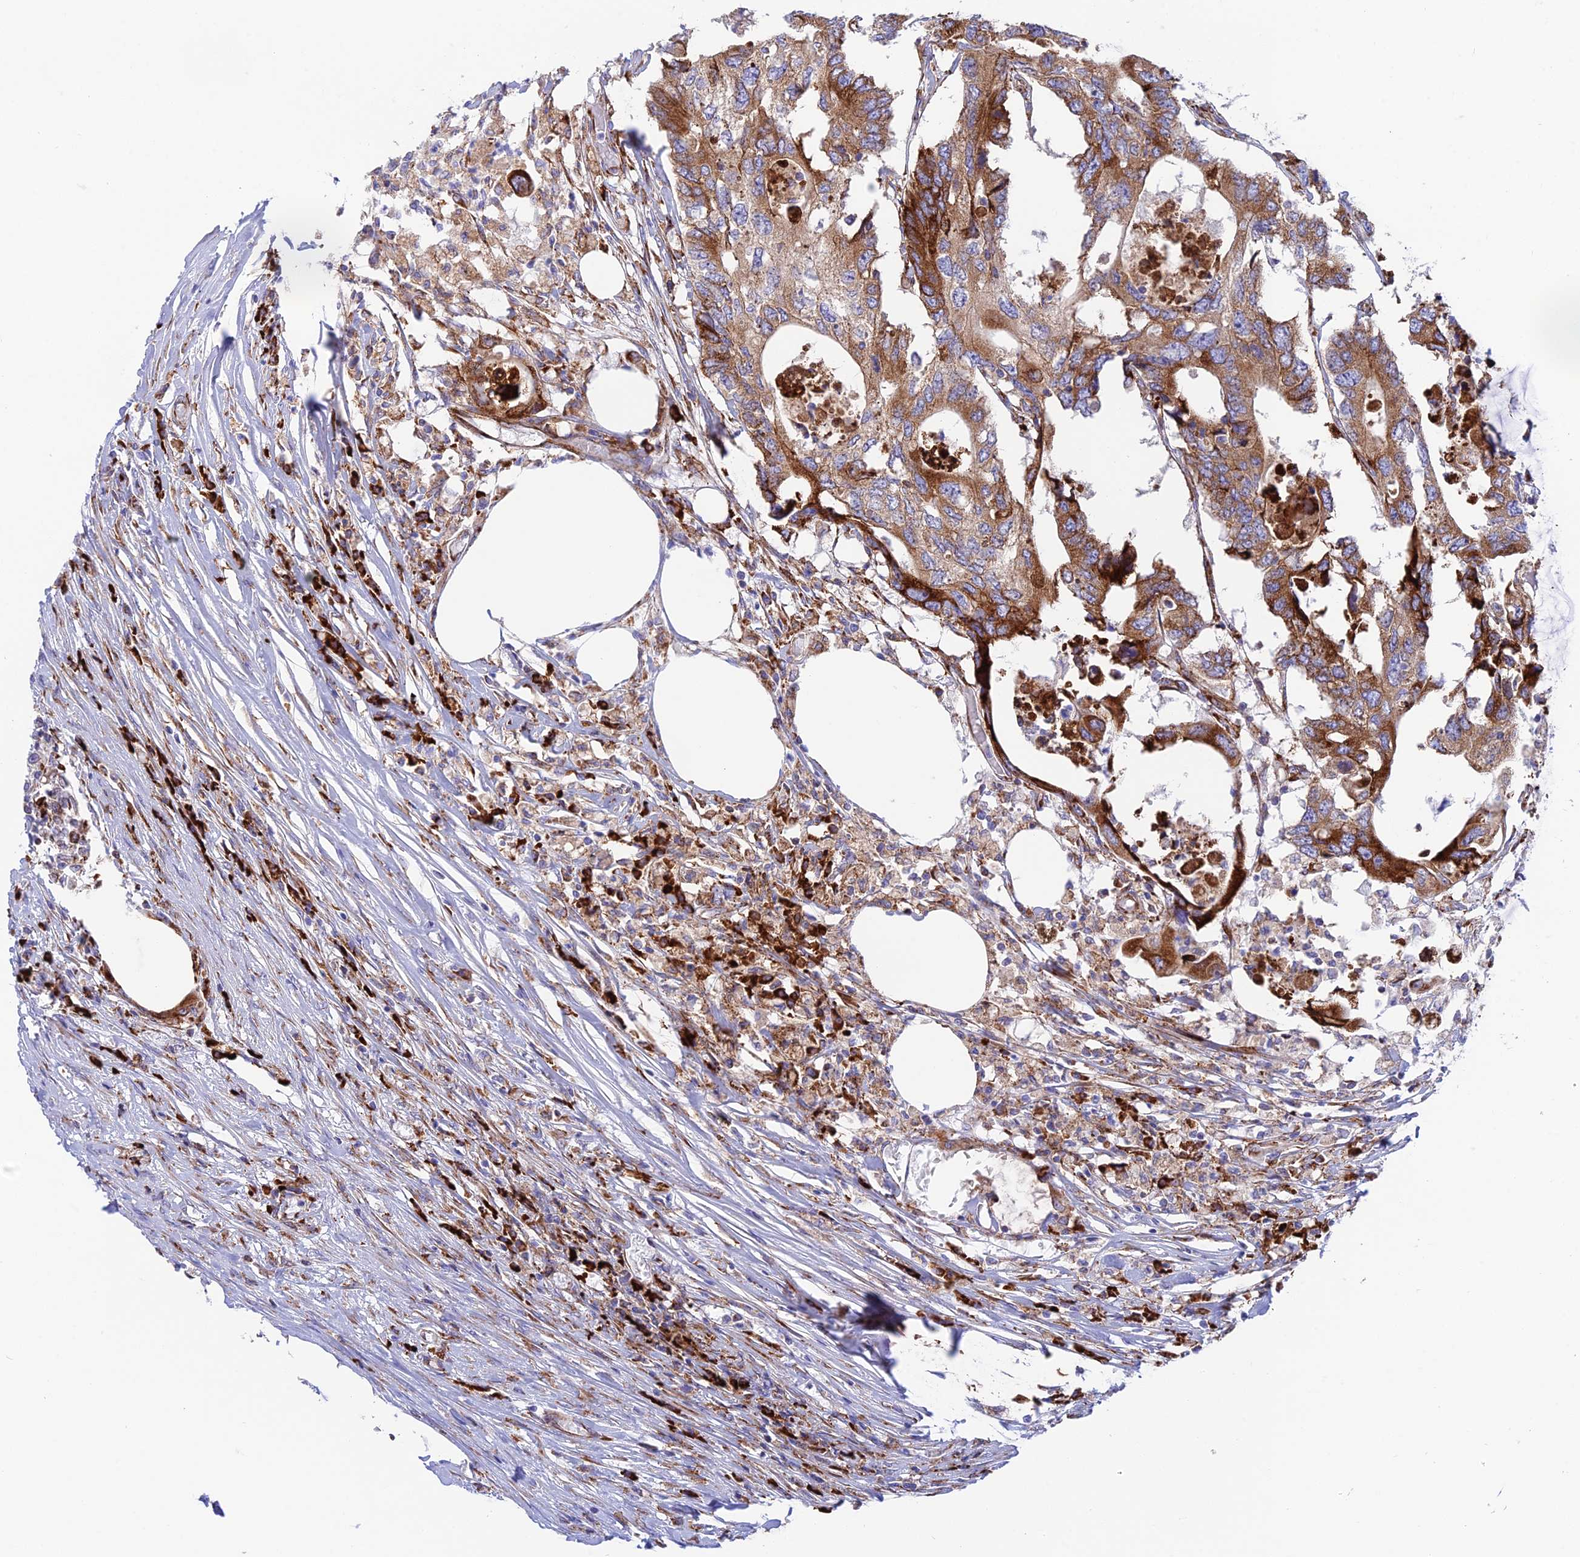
{"staining": {"intensity": "strong", "quantity": ">75%", "location": "cytoplasmic/membranous"}, "tissue": "colorectal cancer", "cell_type": "Tumor cells", "image_type": "cancer", "snomed": [{"axis": "morphology", "description": "Adenocarcinoma, NOS"}, {"axis": "topography", "description": "Colon"}], "caption": "This photomicrograph displays adenocarcinoma (colorectal) stained with IHC to label a protein in brown. The cytoplasmic/membranous of tumor cells show strong positivity for the protein. Nuclei are counter-stained blue.", "gene": "TUBGCP6", "patient": {"sex": "male", "age": 71}}